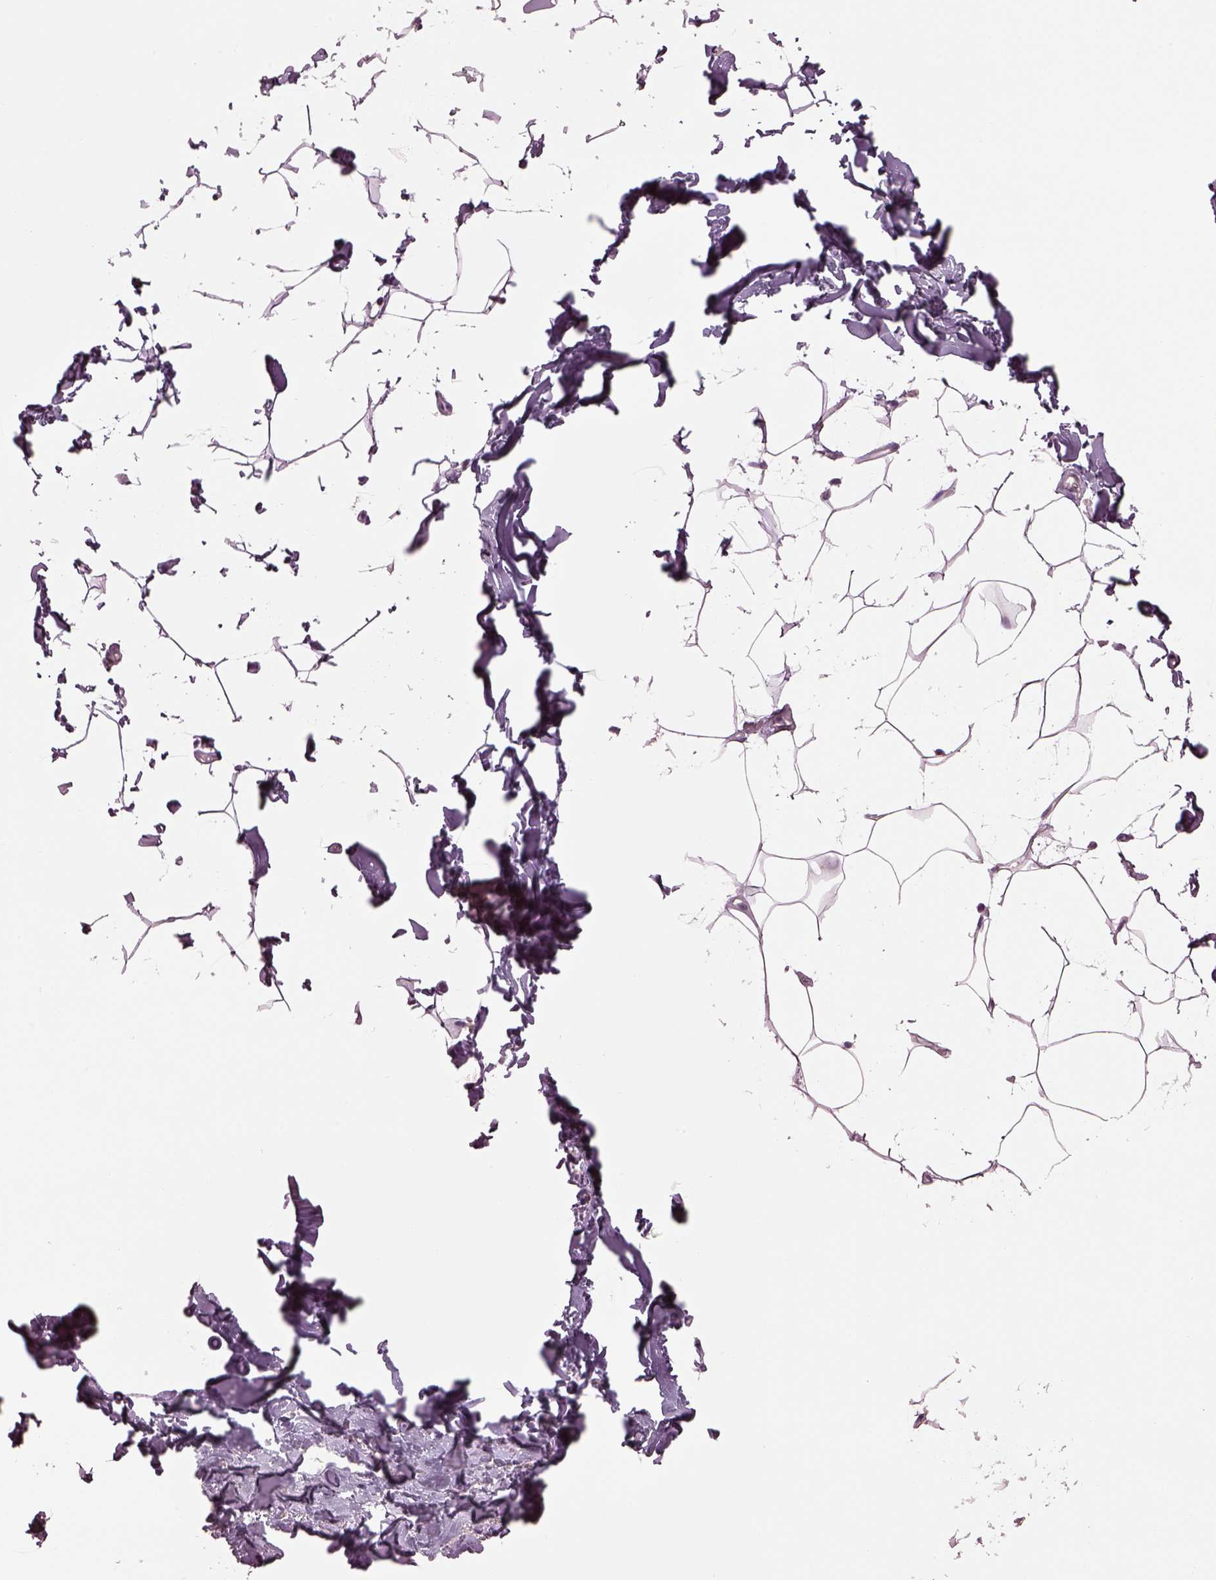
{"staining": {"intensity": "negative", "quantity": "none", "location": "none"}, "tissue": "breast", "cell_type": "Adipocytes", "image_type": "normal", "snomed": [{"axis": "morphology", "description": "Normal tissue, NOS"}, {"axis": "topography", "description": "Breast"}], "caption": "IHC histopathology image of unremarkable human breast stained for a protein (brown), which exhibits no expression in adipocytes.", "gene": "TMEM231", "patient": {"sex": "female", "age": 32}}